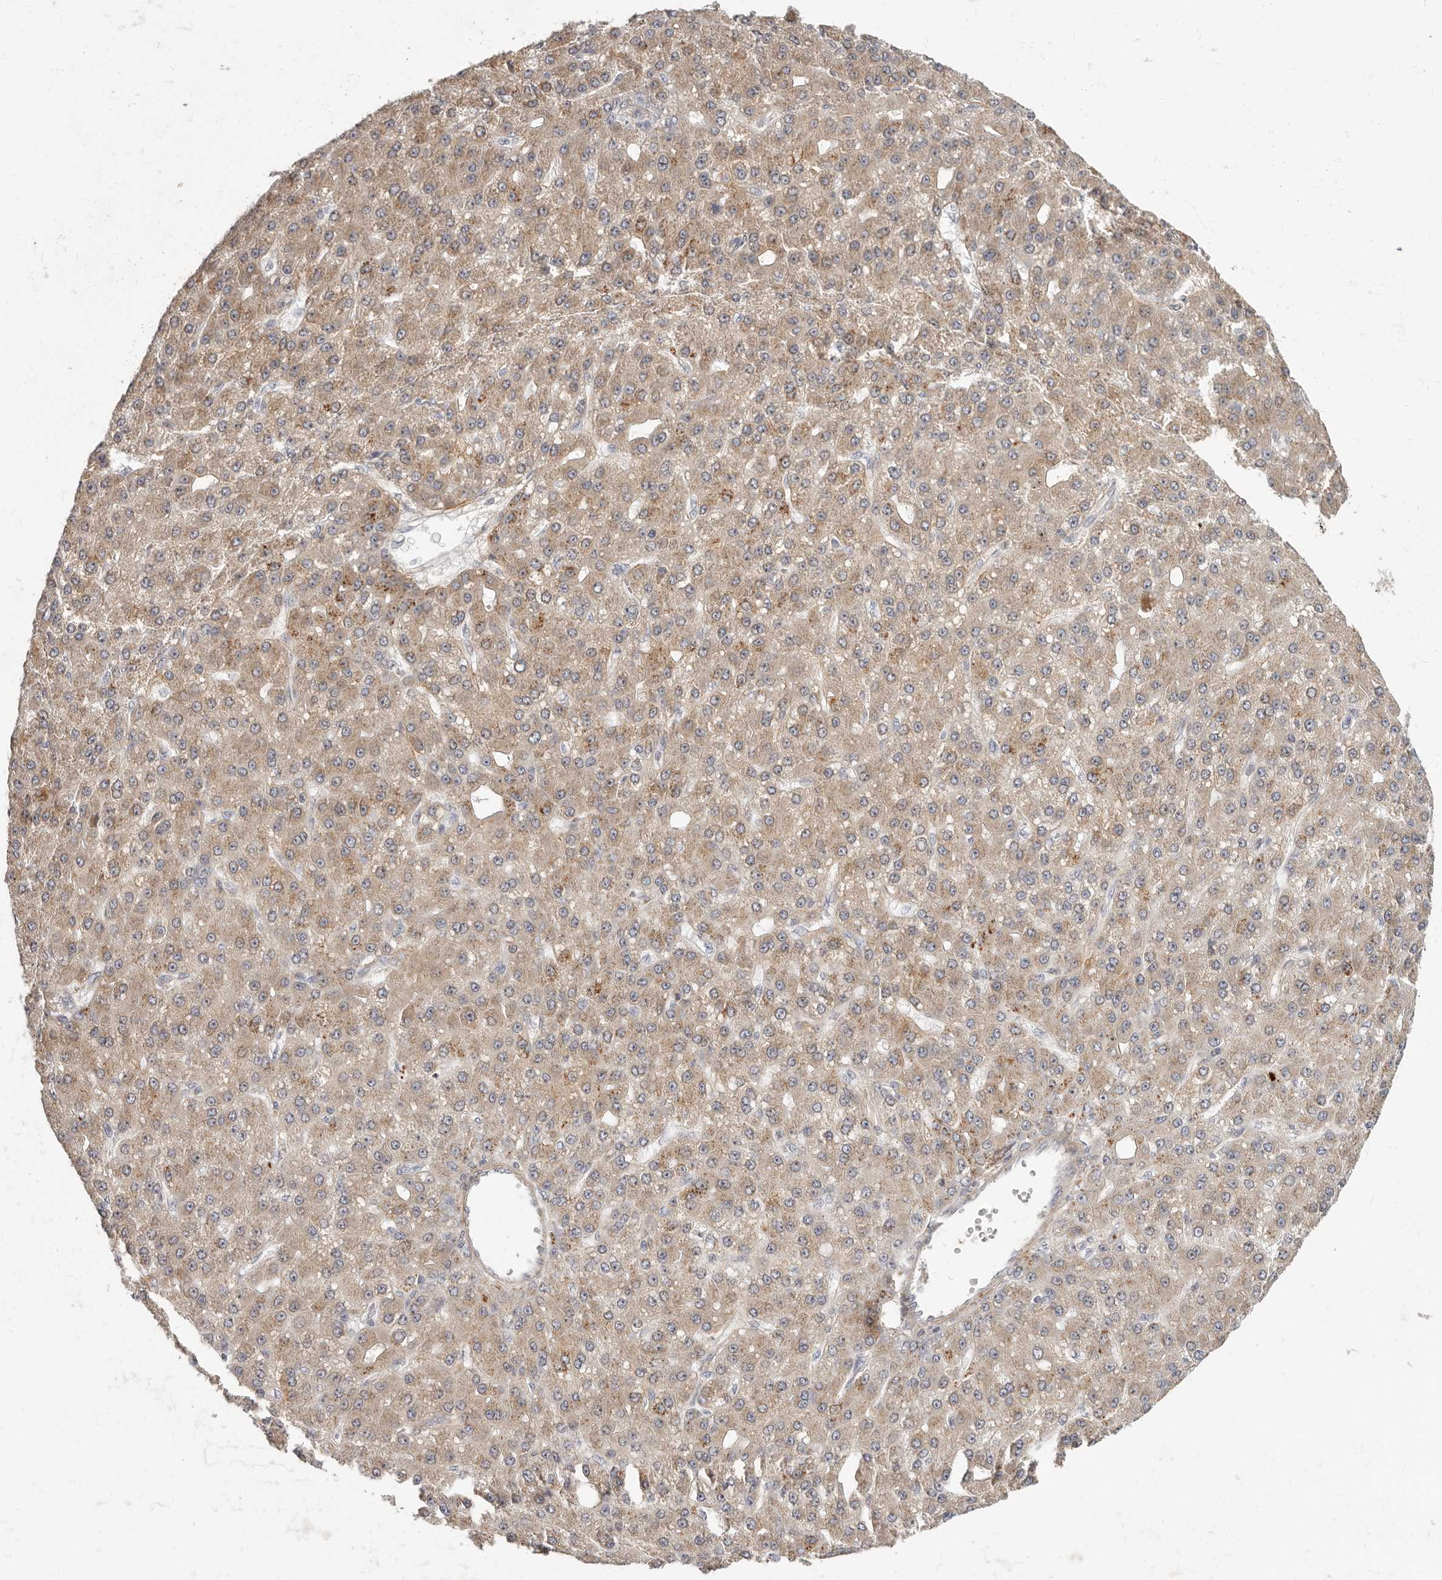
{"staining": {"intensity": "moderate", "quantity": ">75%", "location": "cytoplasmic/membranous"}, "tissue": "liver cancer", "cell_type": "Tumor cells", "image_type": "cancer", "snomed": [{"axis": "morphology", "description": "Carcinoma, Hepatocellular, NOS"}, {"axis": "topography", "description": "Liver"}], "caption": "Moderate cytoplasmic/membranous protein staining is identified in approximately >75% of tumor cells in liver cancer. (DAB (3,3'-diaminobenzidine) IHC, brown staining for protein, blue staining for nuclei).", "gene": "MRPS10", "patient": {"sex": "male", "age": 67}}